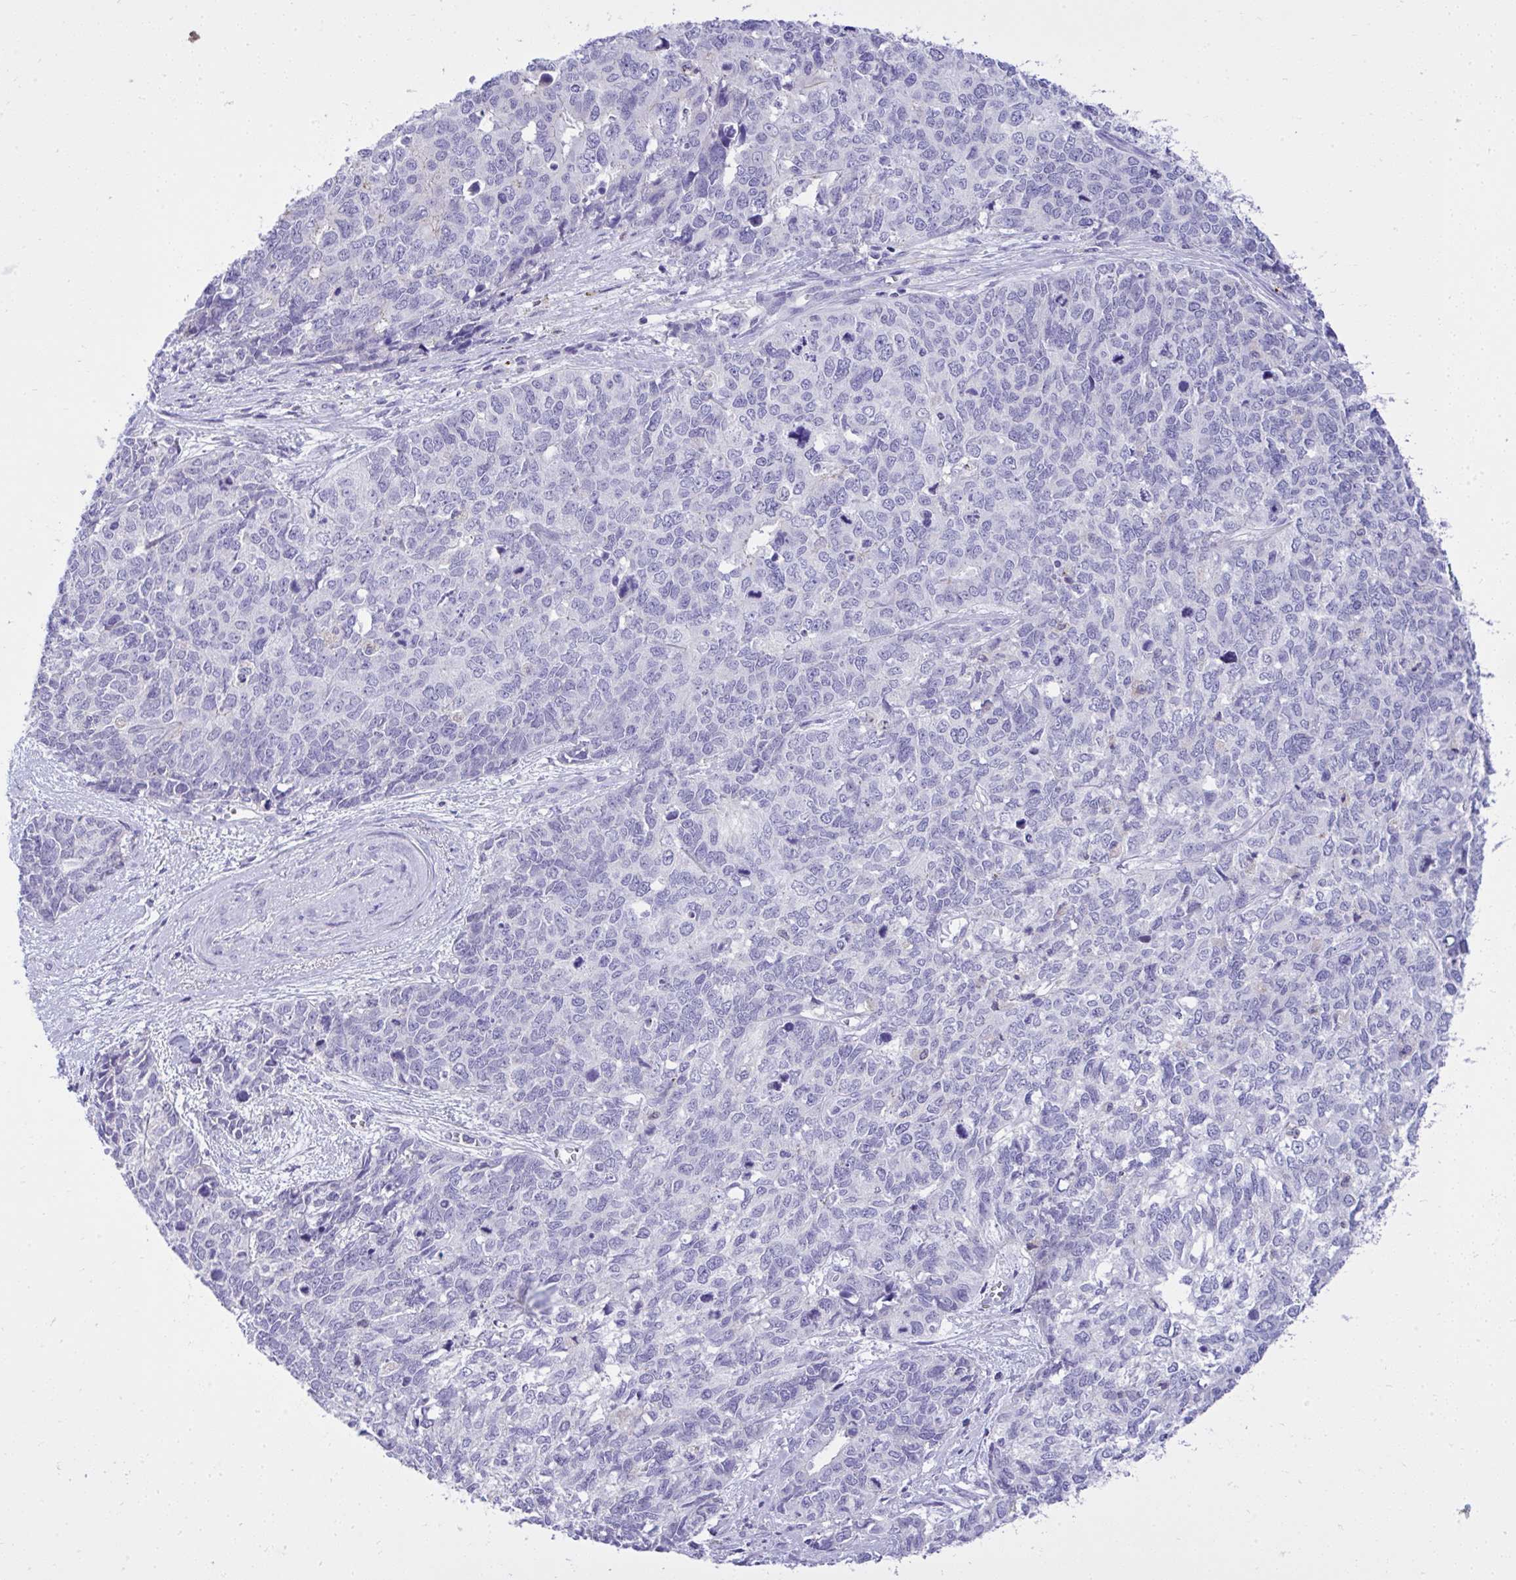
{"staining": {"intensity": "negative", "quantity": "none", "location": "none"}, "tissue": "cervical cancer", "cell_type": "Tumor cells", "image_type": "cancer", "snomed": [{"axis": "morphology", "description": "Adenocarcinoma, NOS"}, {"axis": "topography", "description": "Cervix"}], "caption": "Histopathology image shows no protein positivity in tumor cells of cervical cancer tissue.", "gene": "ST6GALNAC3", "patient": {"sex": "female", "age": 63}}